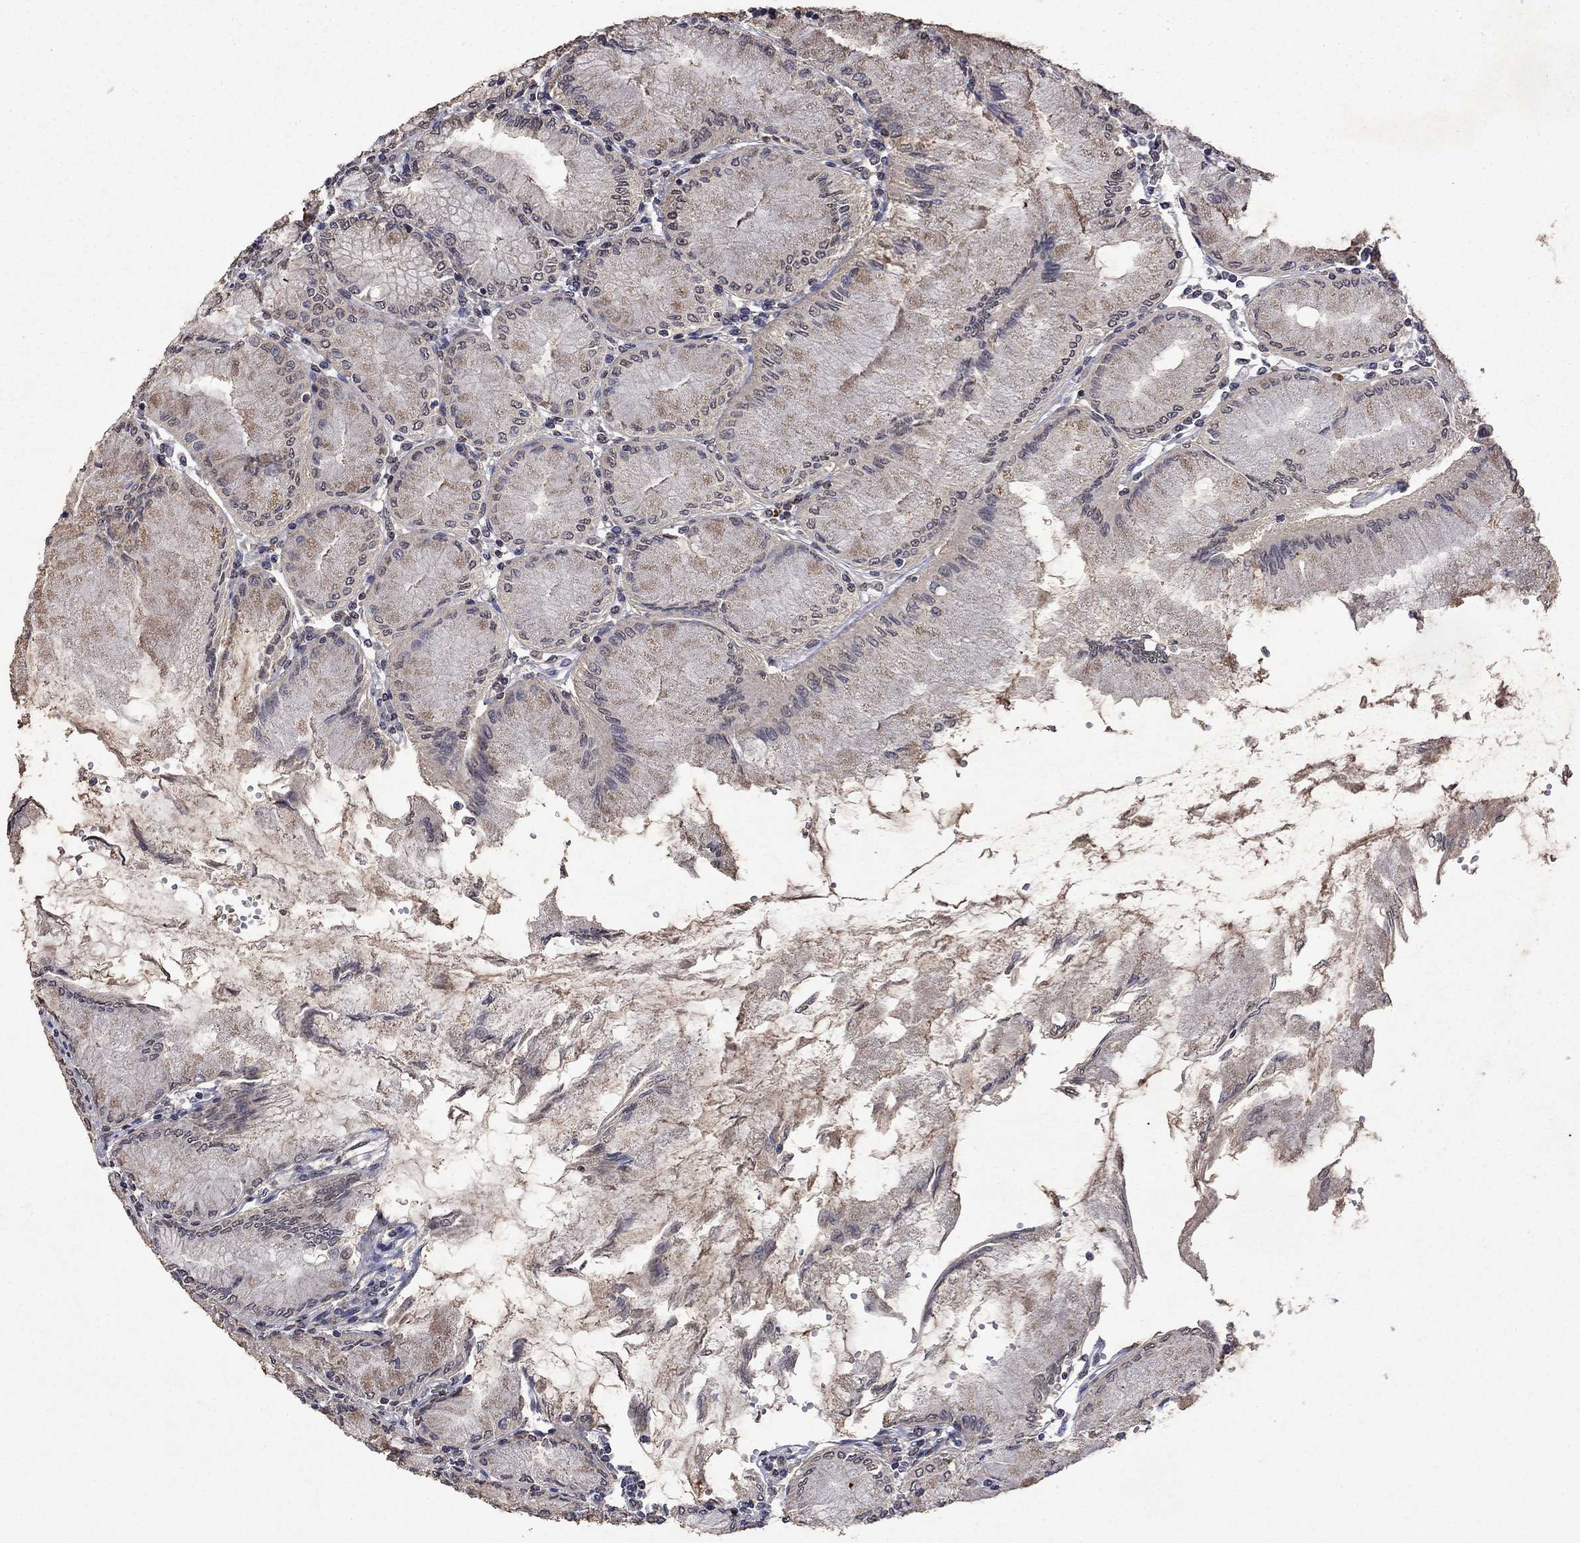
{"staining": {"intensity": "moderate", "quantity": "25%-75%", "location": "cytoplasmic/membranous,nuclear"}, "tissue": "stomach", "cell_type": "Glandular cells", "image_type": "normal", "snomed": [{"axis": "morphology", "description": "Normal tissue, NOS"}, {"axis": "topography", "description": "Skeletal muscle"}, {"axis": "topography", "description": "Stomach"}], "caption": "Approximately 25%-75% of glandular cells in unremarkable stomach reveal moderate cytoplasmic/membranous,nuclear protein positivity as visualized by brown immunohistochemical staining.", "gene": "TTC38", "patient": {"sex": "female", "age": 57}}